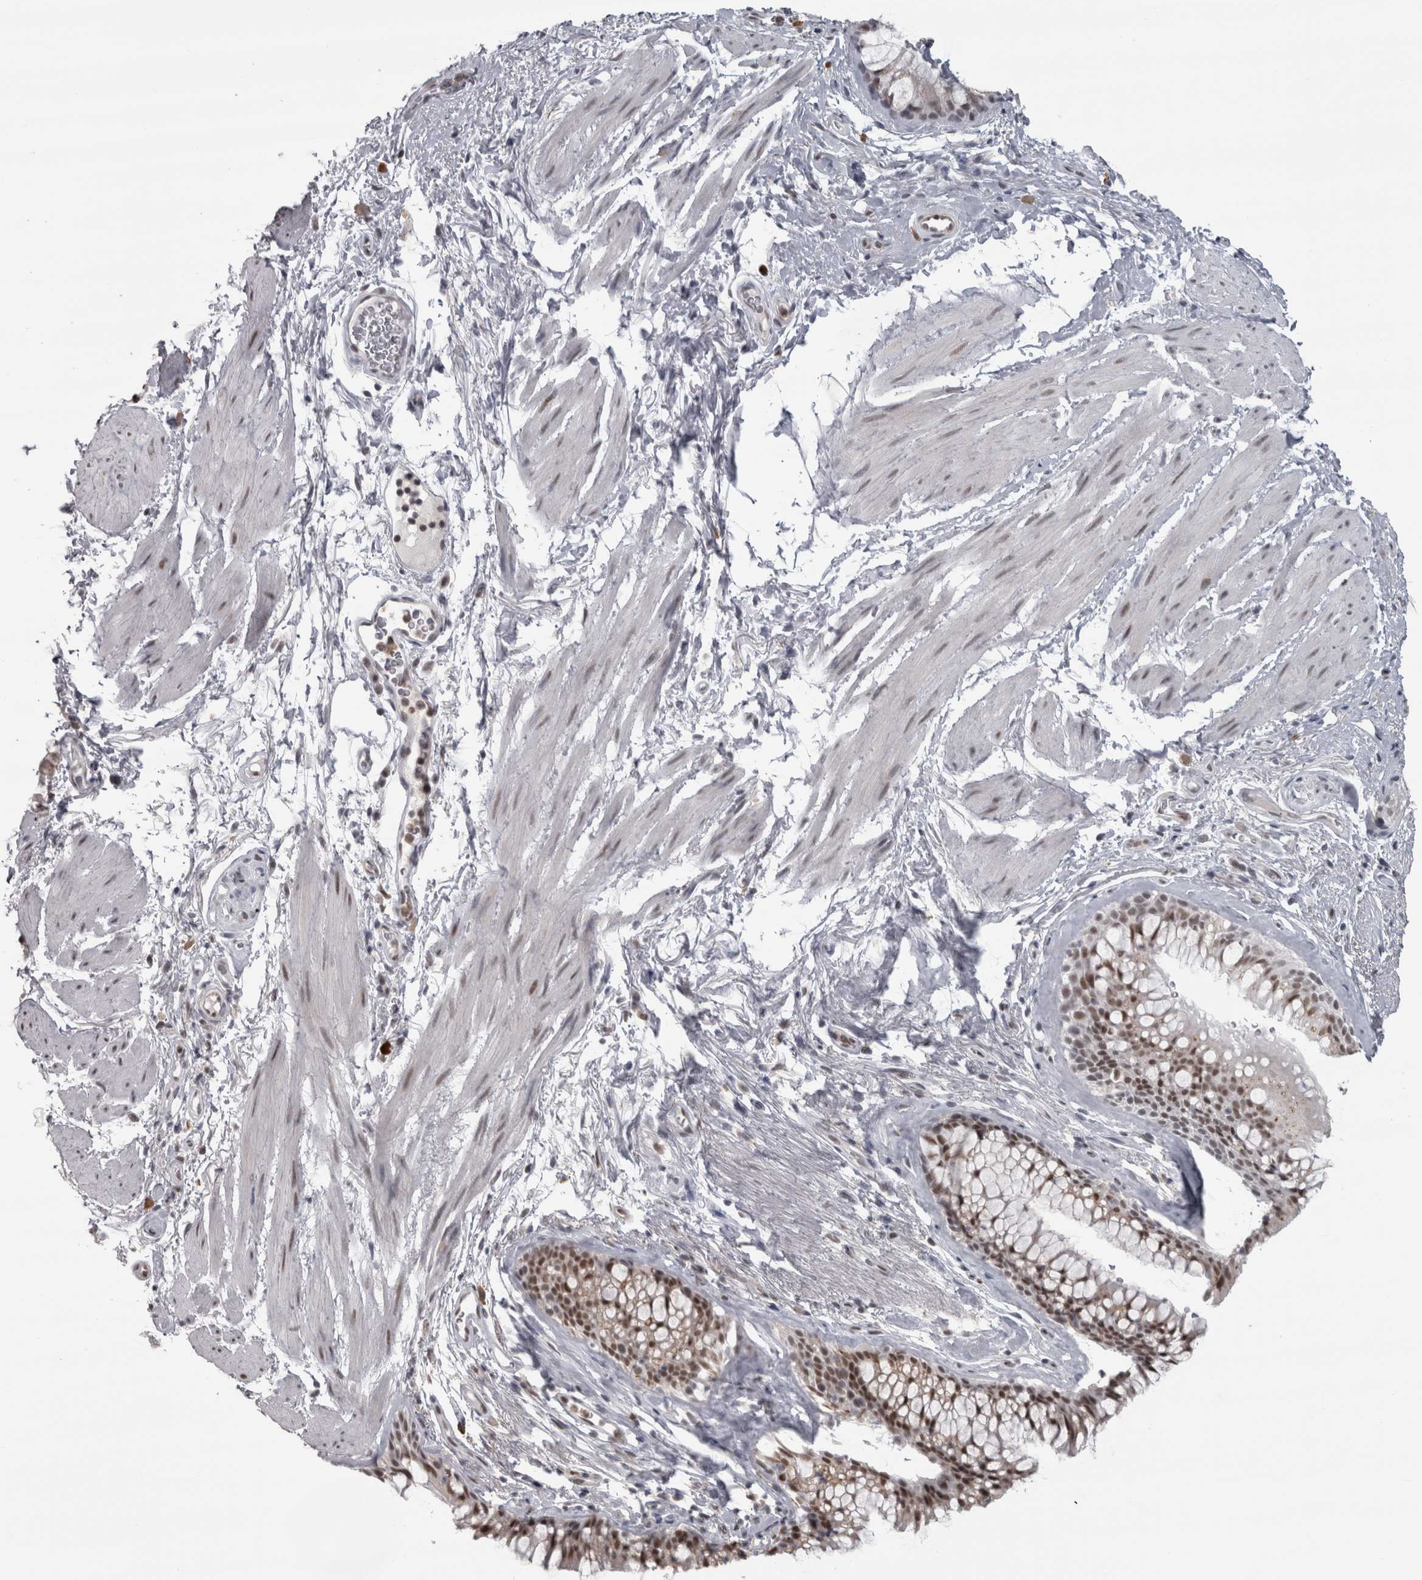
{"staining": {"intensity": "moderate", "quantity": ">75%", "location": "nuclear"}, "tissue": "bronchus", "cell_type": "Respiratory epithelial cells", "image_type": "normal", "snomed": [{"axis": "morphology", "description": "Normal tissue, NOS"}, {"axis": "topography", "description": "Cartilage tissue"}, {"axis": "topography", "description": "Bronchus"}], "caption": "The histopathology image displays staining of unremarkable bronchus, revealing moderate nuclear protein positivity (brown color) within respiratory epithelial cells. (IHC, brightfield microscopy, high magnification).", "gene": "MICU3", "patient": {"sex": "female", "age": 53}}